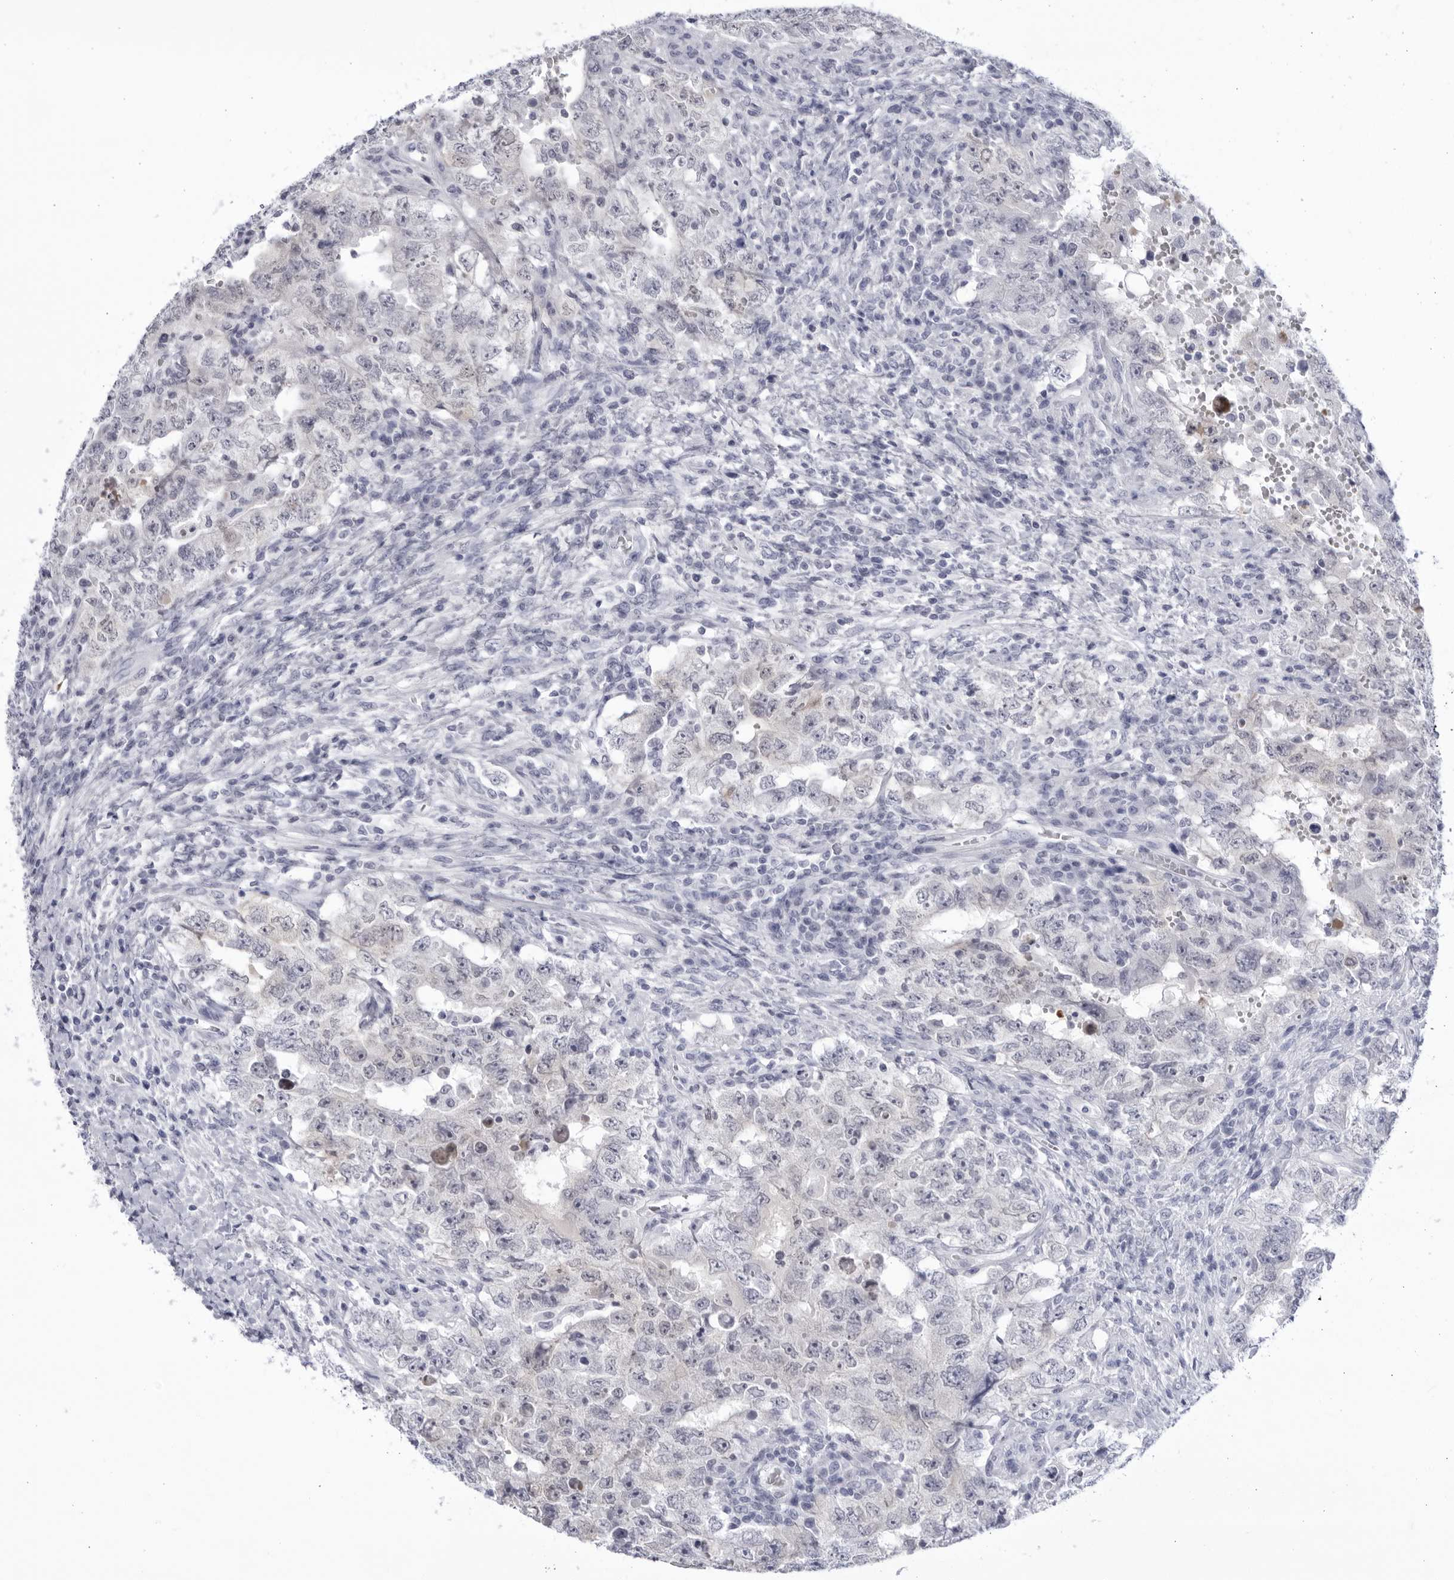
{"staining": {"intensity": "negative", "quantity": "none", "location": "none"}, "tissue": "testis cancer", "cell_type": "Tumor cells", "image_type": "cancer", "snomed": [{"axis": "morphology", "description": "Carcinoma, Embryonal, NOS"}, {"axis": "topography", "description": "Testis"}], "caption": "This histopathology image is of testis cancer stained with immunohistochemistry to label a protein in brown with the nuclei are counter-stained blue. There is no expression in tumor cells.", "gene": "CCDC181", "patient": {"sex": "male", "age": 26}}